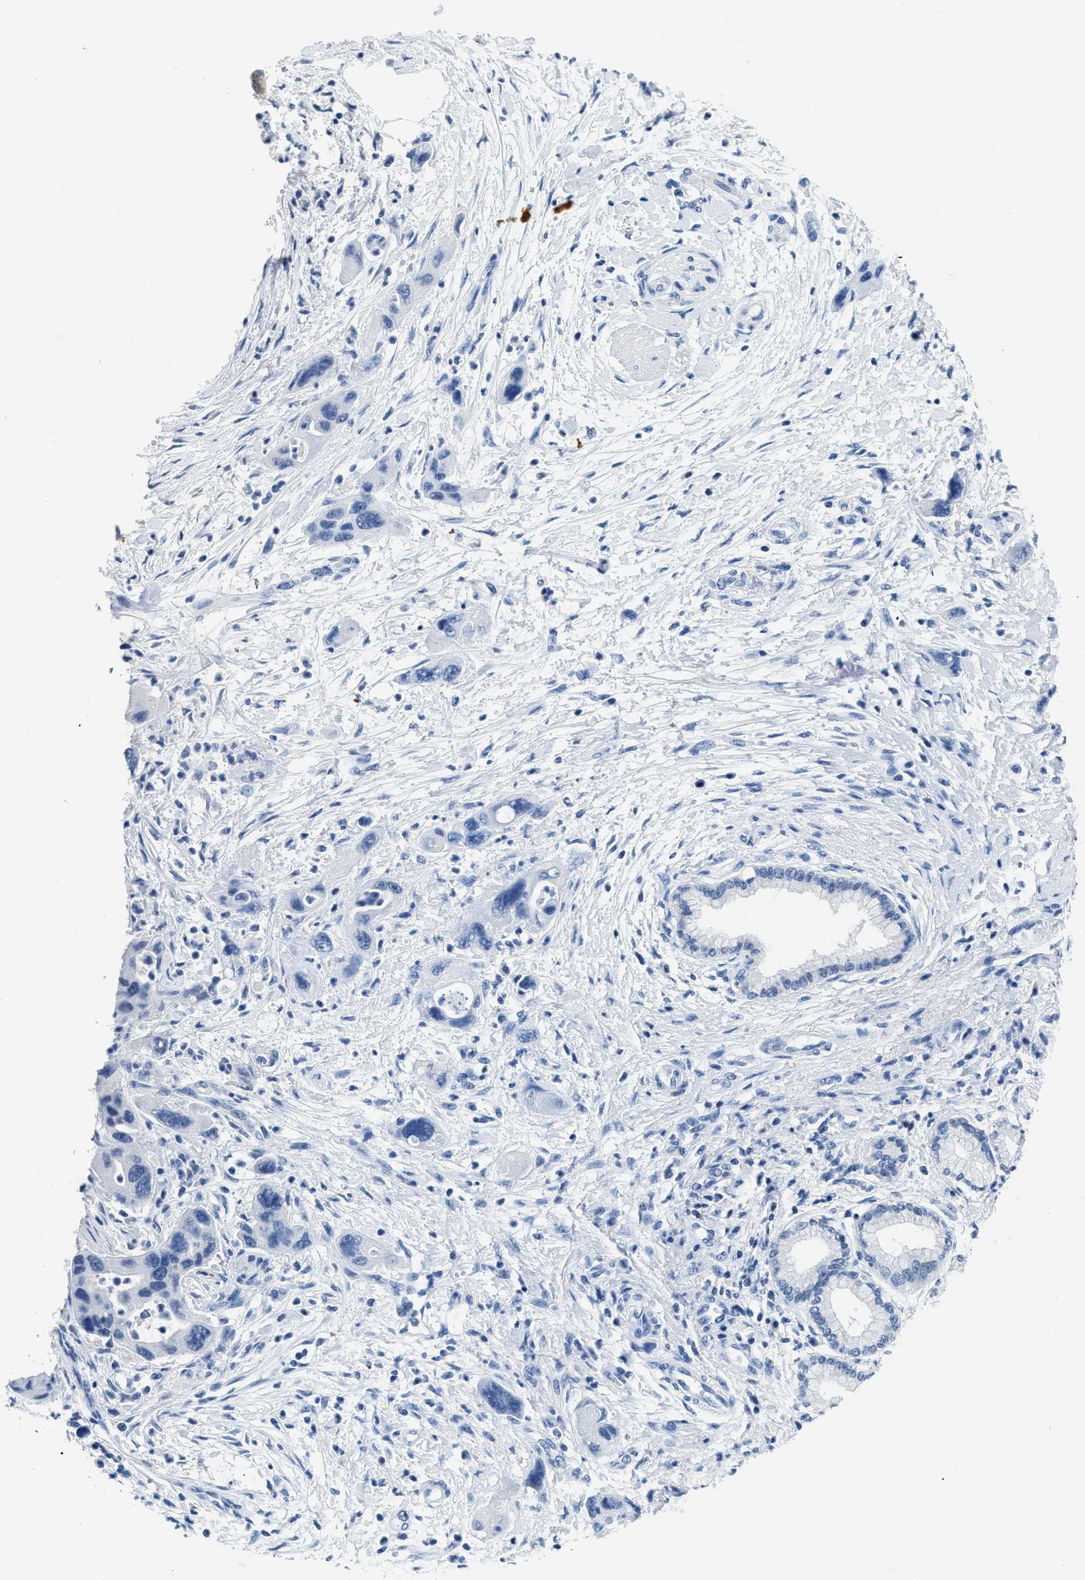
{"staining": {"intensity": "negative", "quantity": "none", "location": "none"}, "tissue": "pancreatic cancer", "cell_type": "Tumor cells", "image_type": "cancer", "snomed": [{"axis": "morphology", "description": "Normal tissue, NOS"}, {"axis": "morphology", "description": "Adenocarcinoma, NOS"}, {"axis": "topography", "description": "Pancreas"}], "caption": "This is a image of IHC staining of pancreatic cancer (adenocarcinoma), which shows no positivity in tumor cells. Nuclei are stained in blue.", "gene": "NFATC2", "patient": {"sex": "female", "age": 71}}